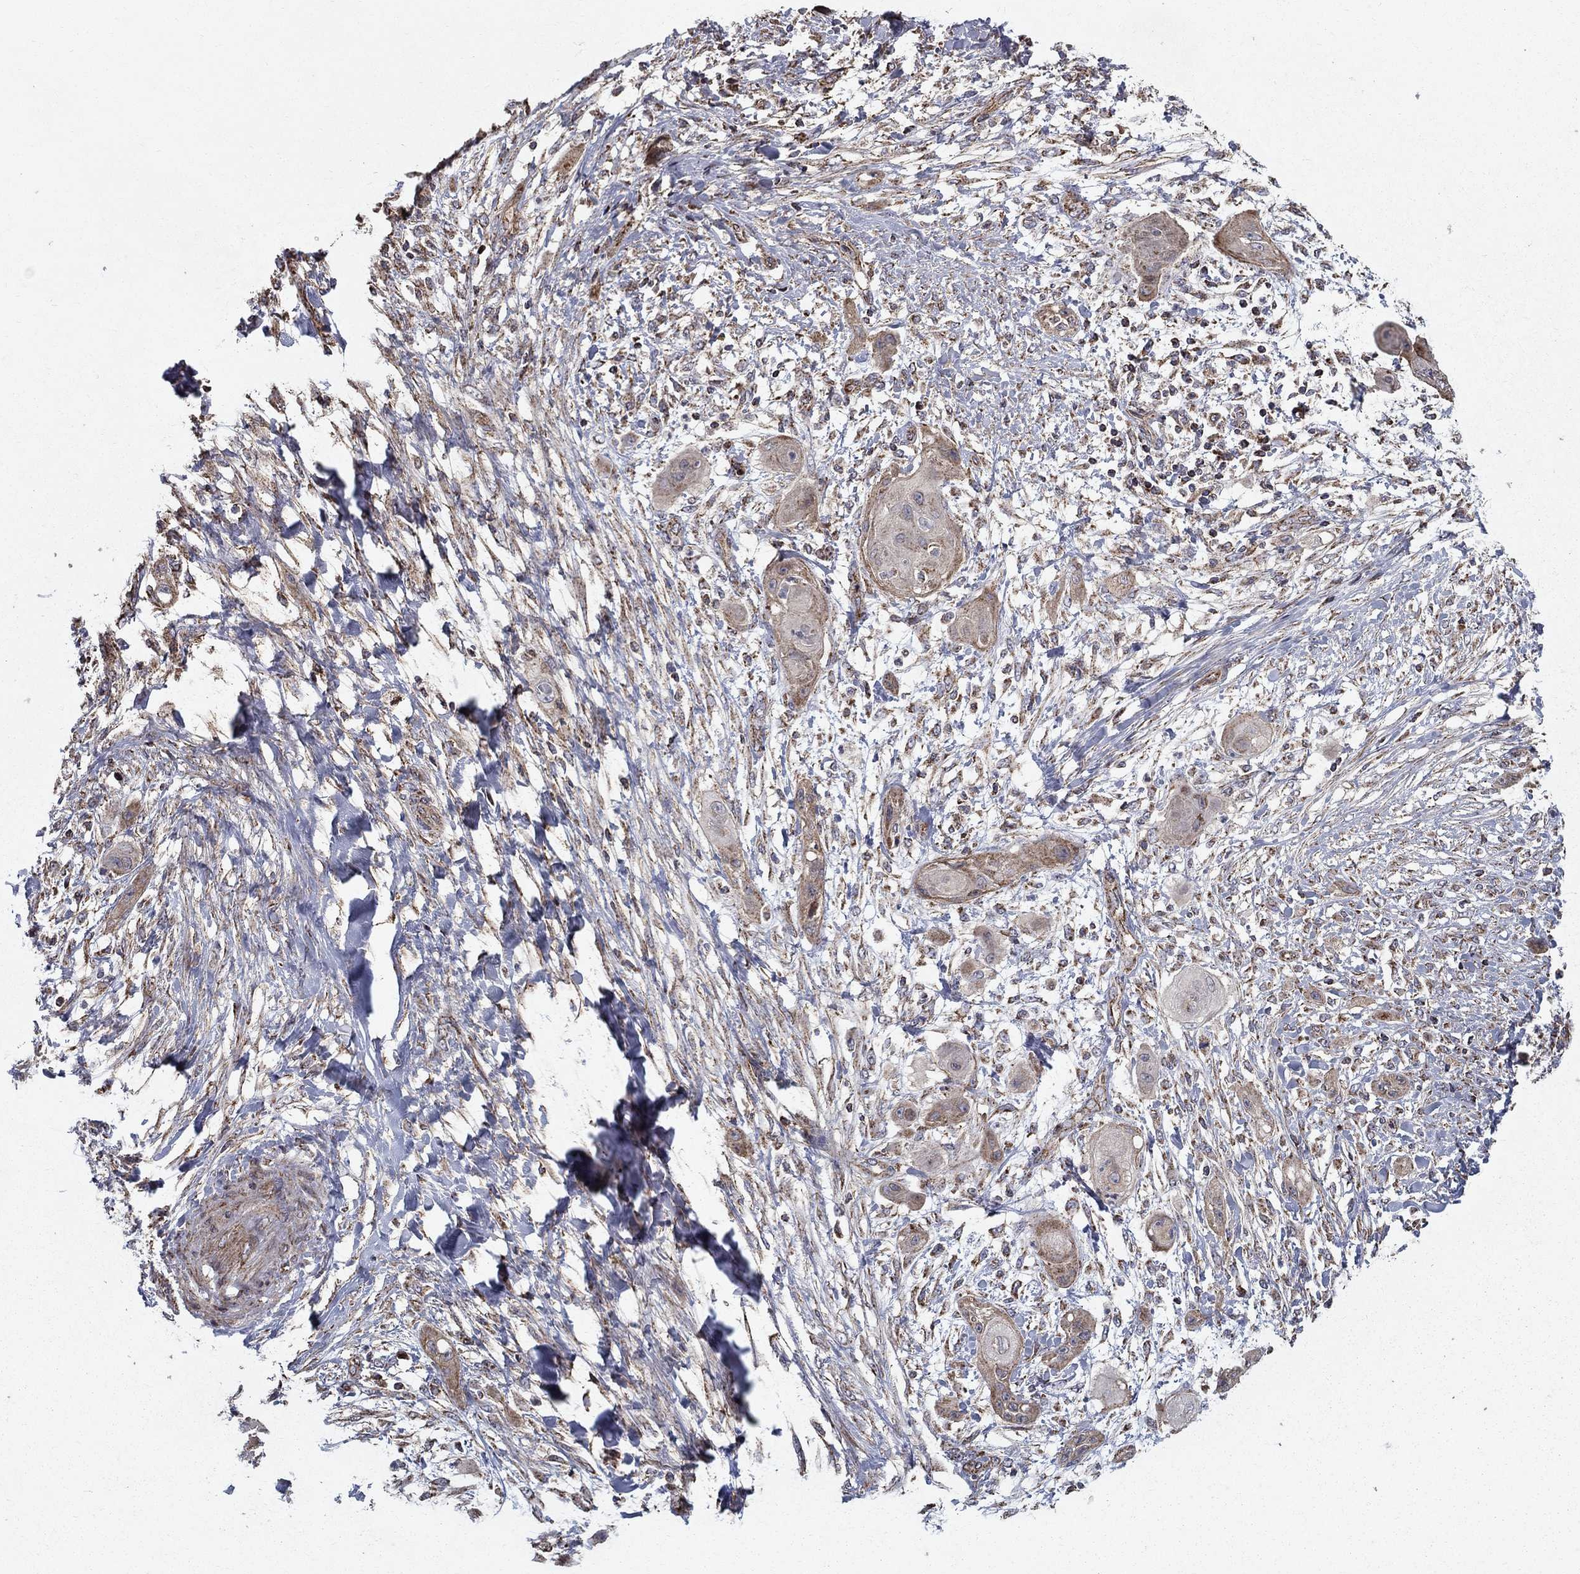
{"staining": {"intensity": "weak", "quantity": "25%-75%", "location": "cytoplasmic/membranous"}, "tissue": "skin cancer", "cell_type": "Tumor cells", "image_type": "cancer", "snomed": [{"axis": "morphology", "description": "Squamous cell carcinoma, NOS"}, {"axis": "topography", "description": "Skin"}], "caption": "High-magnification brightfield microscopy of squamous cell carcinoma (skin) stained with DAB (brown) and counterstained with hematoxylin (blue). tumor cells exhibit weak cytoplasmic/membranous positivity is present in about25%-75% of cells. Ihc stains the protein in brown and the nuclei are stained blue.", "gene": "NDUFS8", "patient": {"sex": "male", "age": 62}}